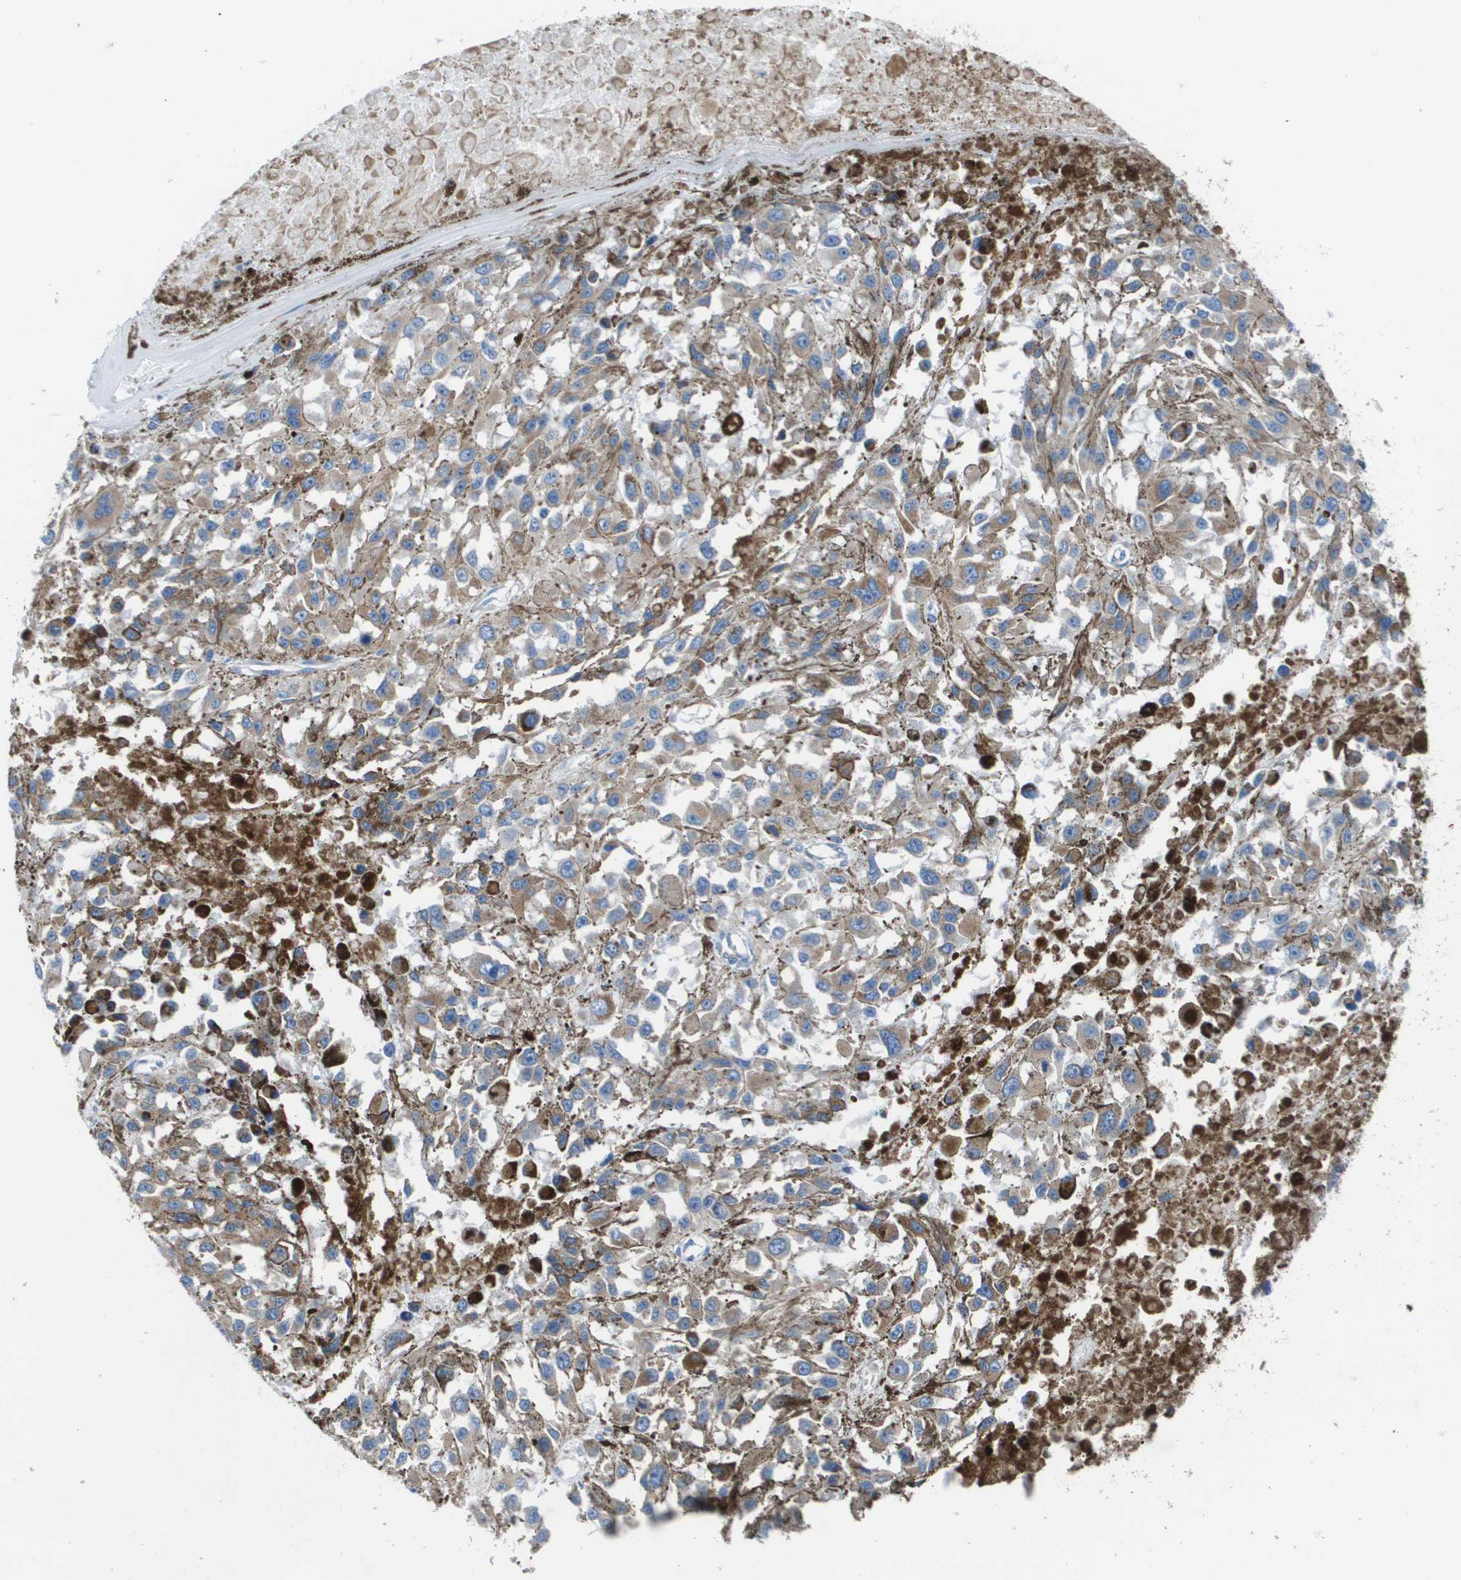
{"staining": {"intensity": "weak", "quantity": ">75%", "location": "cytoplasmic/membranous"}, "tissue": "melanoma", "cell_type": "Tumor cells", "image_type": "cancer", "snomed": [{"axis": "morphology", "description": "Malignant melanoma, Metastatic site"}, {"axis": "topography", "description": "Lymph node"}], "caption": "Malignant melanoma (metastatic site) was stained to show a protein in brown. There is low levels of weak cytoplasmic/membranous expression in about >75% of tumor cells. (Brightfield microscopy of DAB IHC at high magnification).", "gene": "ZDHHC3", "patient": {"sex": "male", "age": 59}}